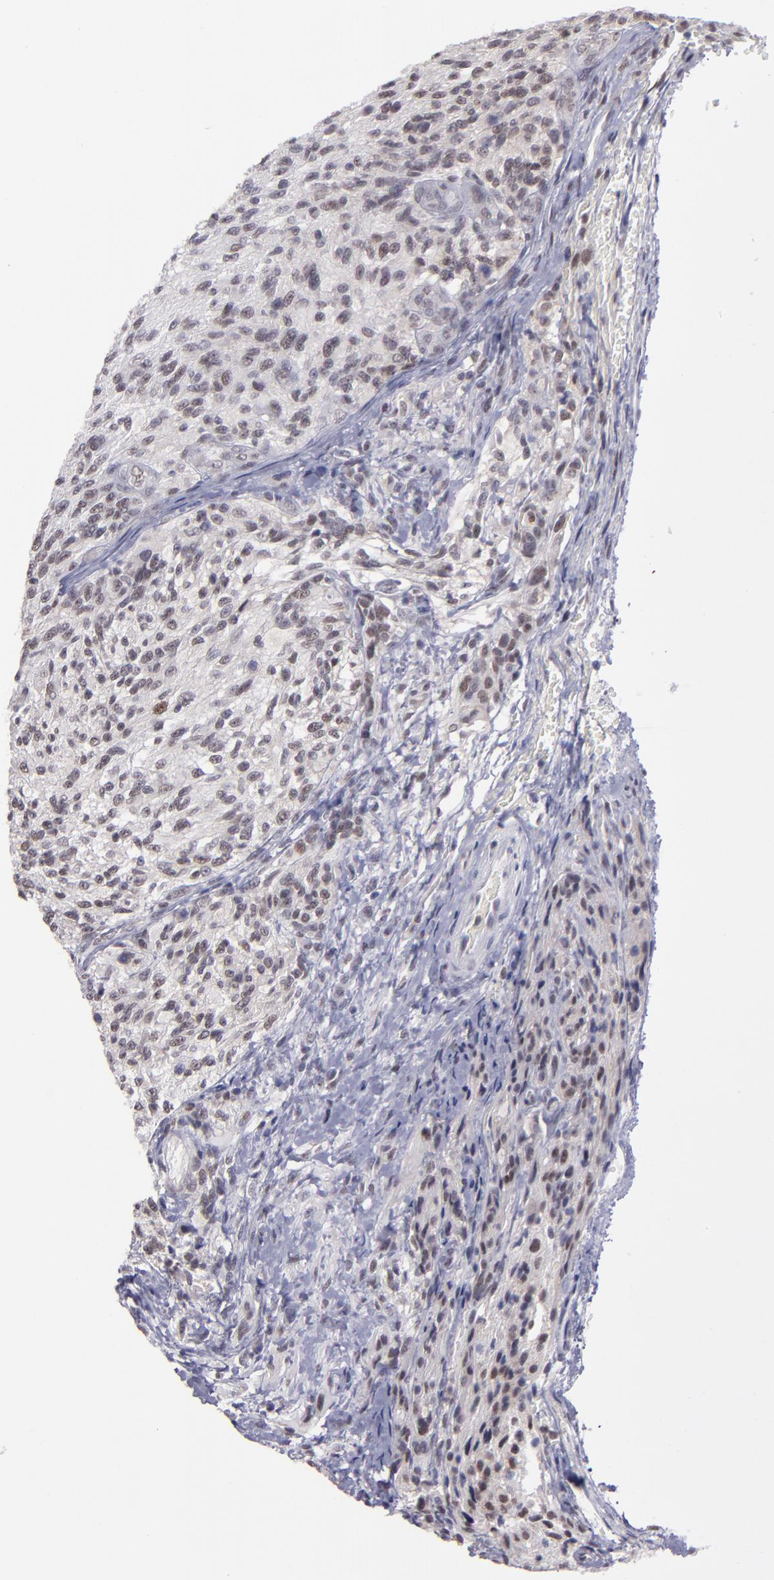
{"staining": {"intensity": "weak", "quantity": "<25%", "location": "nuclear"}, "tissue": "glioma", "cell_type": "Tumor cells", "image_type": "cancer", "snomed": [{"axis": "morphology", "description": "Normal tissue, NOS"}, {"axis": "morphology", "description": "Glioma, malignant, High grade"}, {"axis": "topography", "description": "Cerebral cortex"}], "caption": "There is no significant positivity in tumor cells of glioma. (DAB immunohistochemistry, high magnification).", "gene": "OTUB2", "patient": {"sex": "male", "age": 56}}